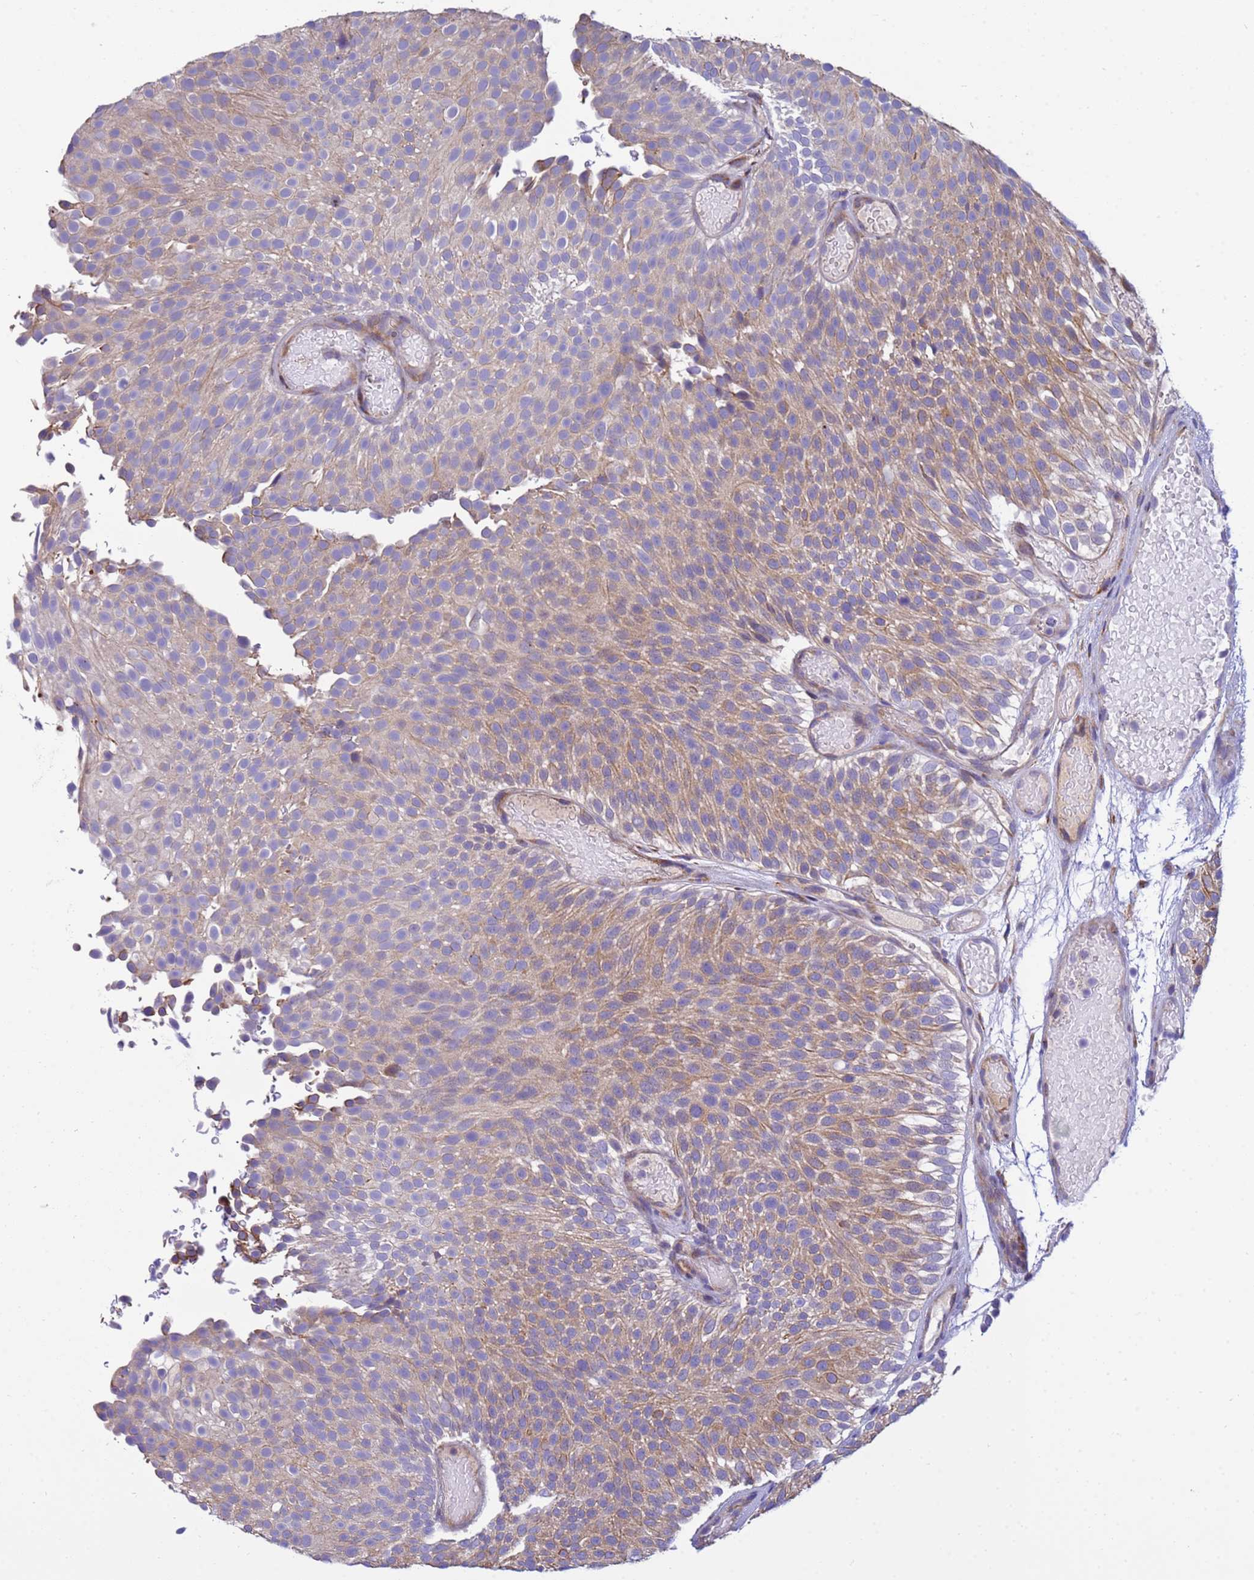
{"staining": {"intensity": "moderate", "quantity": "25%-75%", "location": "cytoplasmic/membranous"}, "tissue": "urothelial cancer", "cell_type": "Tumor cells", "image_type": "cancer", "snomed": [{"axis": "morphology", "description": "Urothelial carcinoma, Low grade"}, {"axis": "topography", "description": "Urinary bladder"}], "caption": "Tumor cells demonstrate medium levels of moderate cytoplasmic/membranous positivity in approximately 25%-75% of cells in human low-grade urothelial carcinoma.", "gene": "THAP5", "patient": {"sex": "male", "age": 78}}